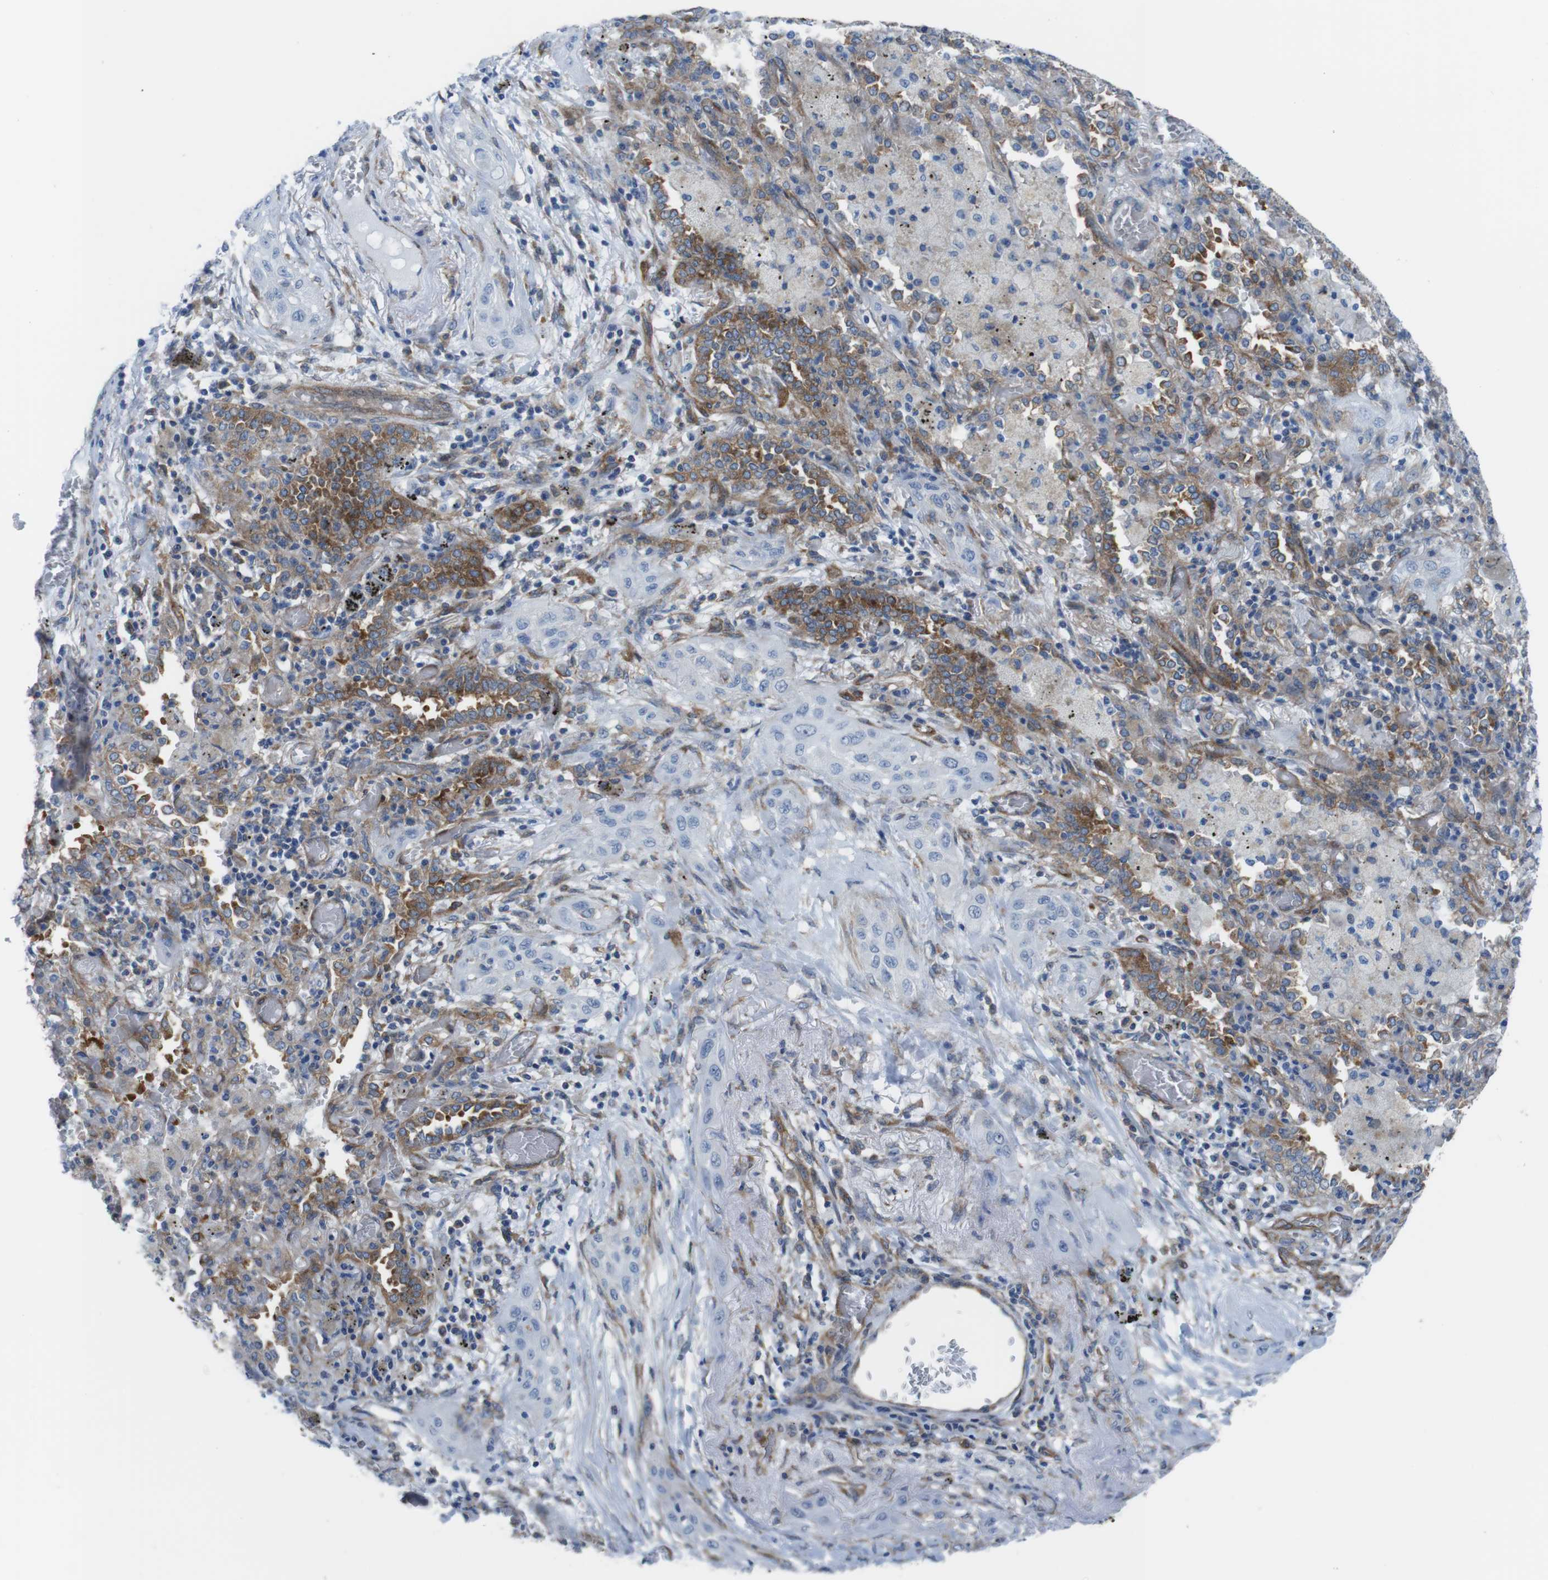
{"staining": {"intensity": "moderate", "quantity": ">75%", "location": "cytoplasmic/membranous"}, "tissue": "lung cancer", "cell_type": "Tumor cells", "image_type": "cancer", "snomed": [{"axis": "morphology", "description": "Squamous cell carcinoma, NOS"}, {"axis": "topography", "description": "Lung"}], "caption": "Squamous cell carcinoma (lung) was stained to show a protein in brown. There is medium levels of moderate cytoplasmic/membranous positivity in about >75% of tumor cells.", "gene": "DIAPH2", "patient": {"sex": "female", "age": 47}}